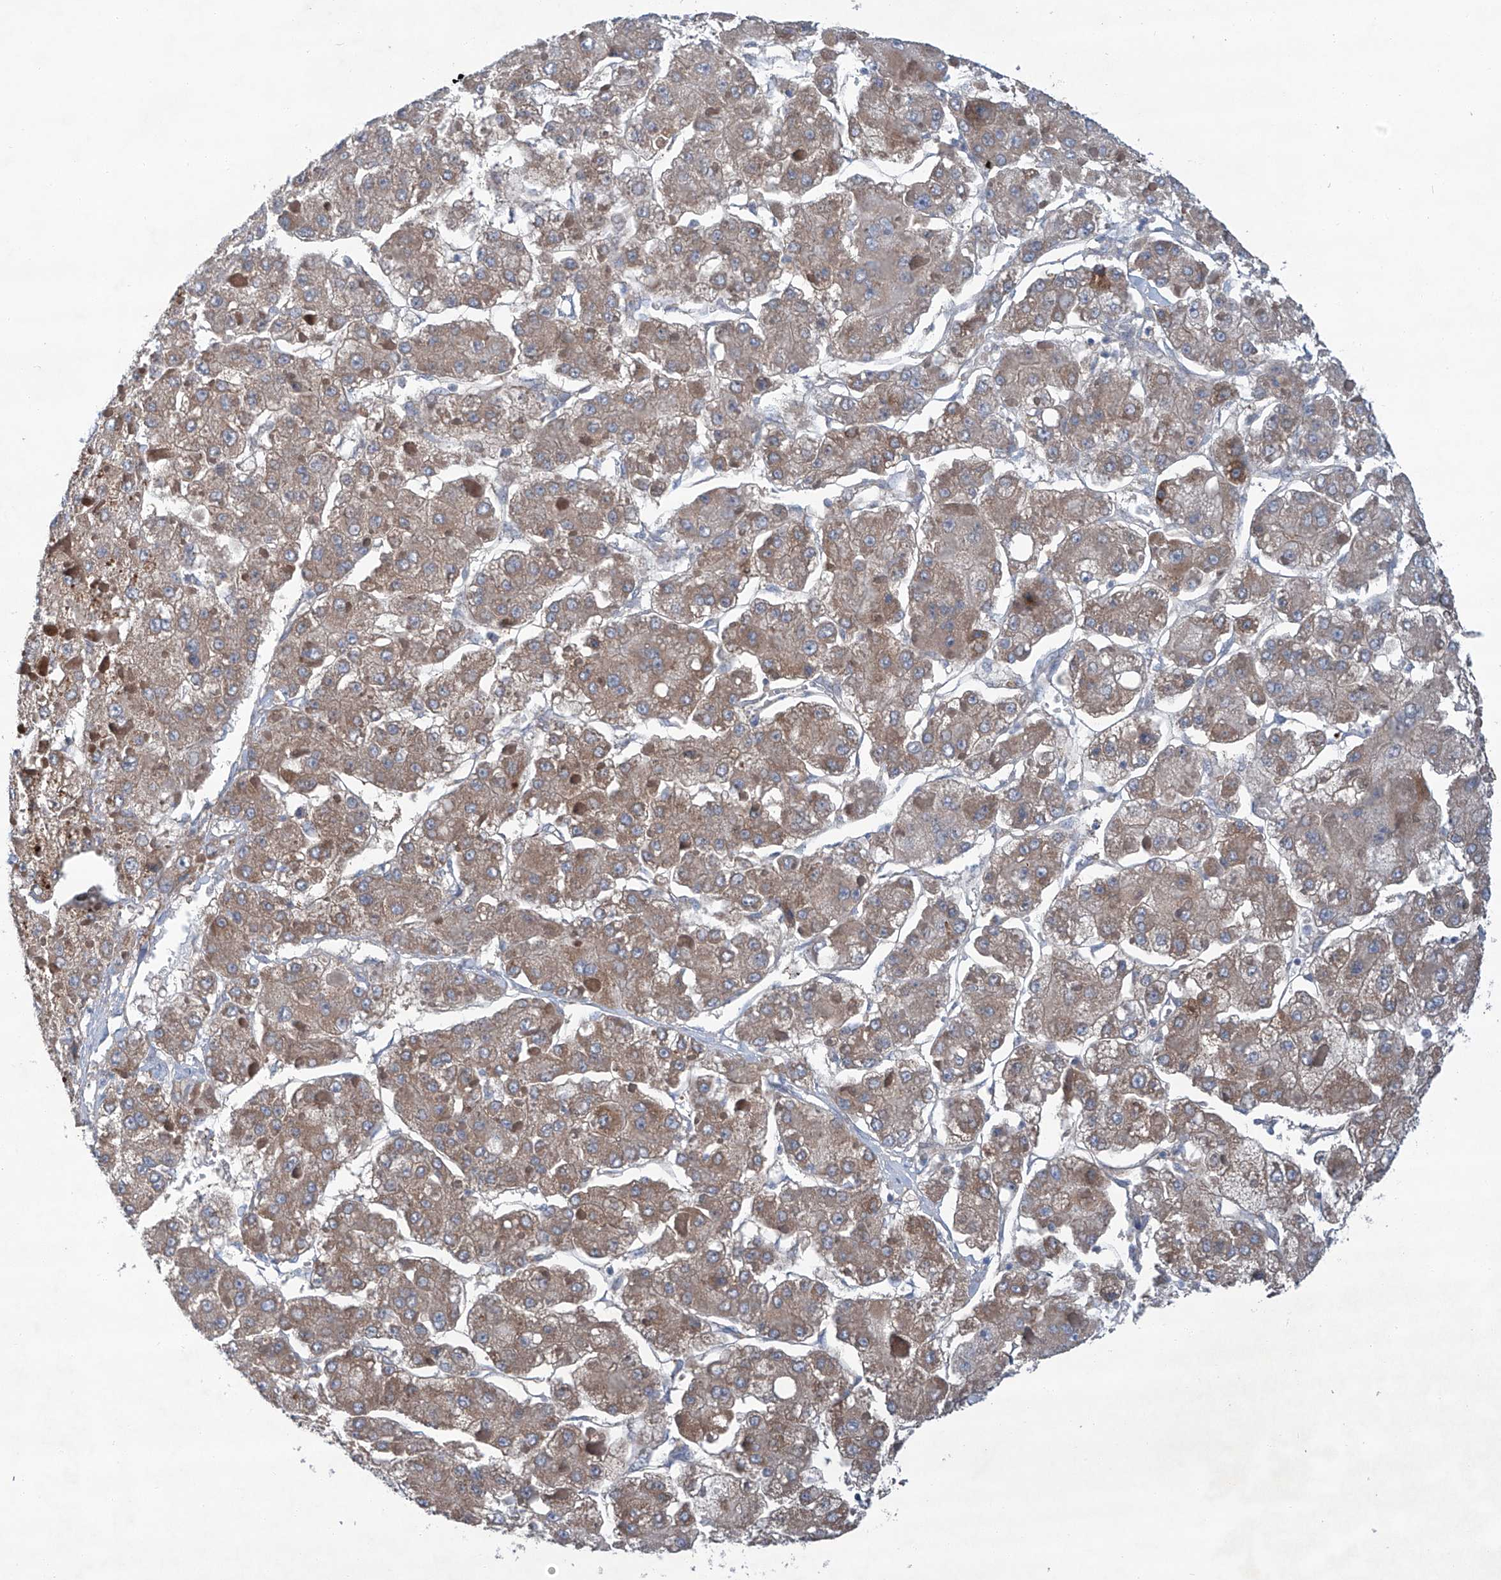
{"staining": {"intensity": "moderate", "quantity": ">75%", "location": "cytoplasmic/membranous"}, "tissue": "liver cancer", "cell_type": "Tumor cells", "image_type": "cancer", "snomed": [{"axis": "morphology", "description": "Carcinoma, Hepatocellular, NOS"}, {"axis": "topography", "description": "Liver"}], "caption": "The histopathology image displays immunohistochemical staining of liver cancer (hepatocellular carcinoma). There is moderate cytoplasmic/membranous staining is identified in approximately >75% of tumor cells.", "gene": "SIX4", "patient": {"sex": "female", "age": 73}}